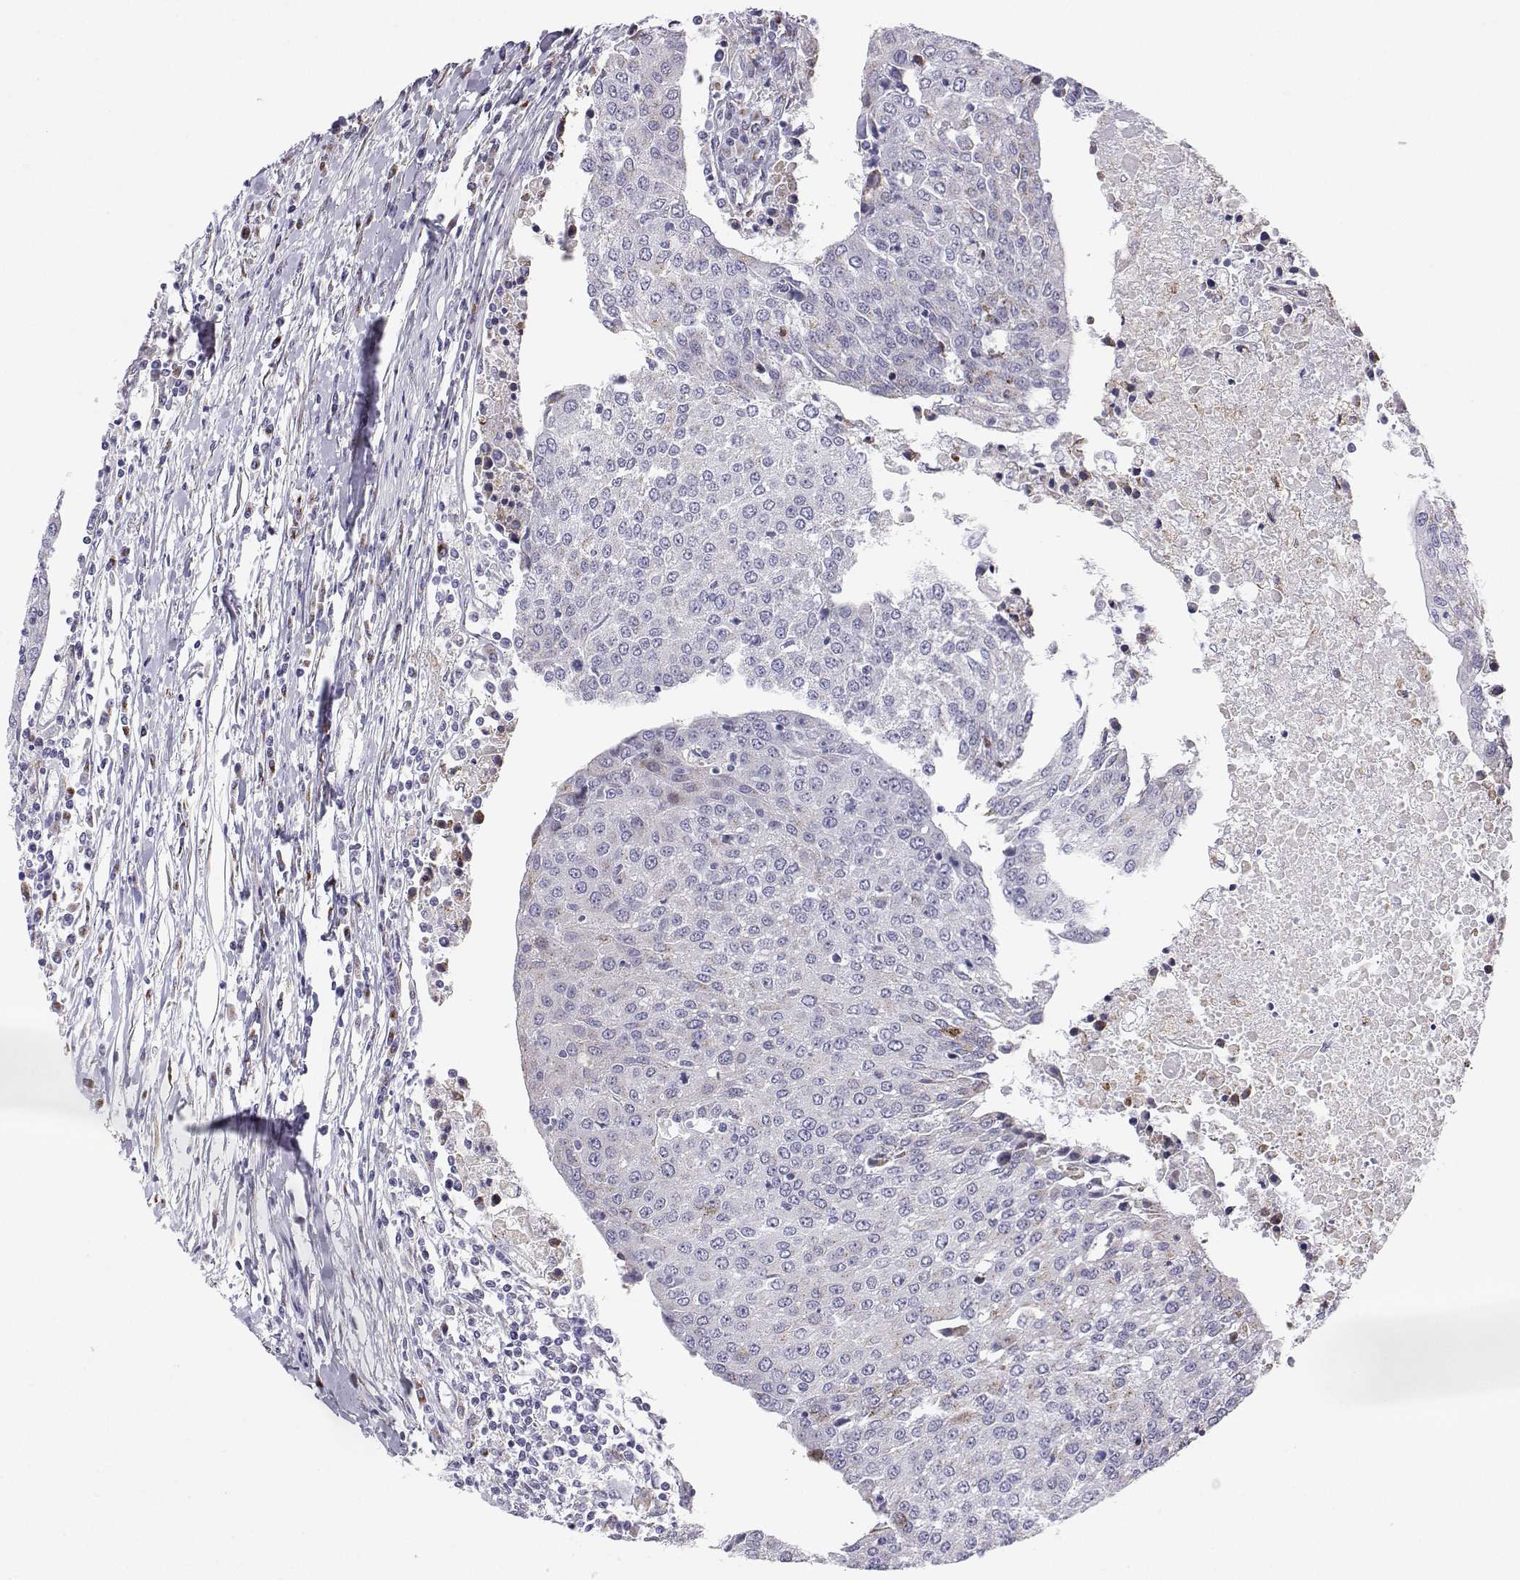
{"staining": {"intensity": "negative", "quantity": "none", "location": "none"}, "tissue": "urothelial cancer", "cell_type": "Tumor cells", "image_type": "cancer", "snomed": [{"axis": "morphology", "description": "Urothelial carcinoma, High grade"}, {"axis": "topography", "description": "Urinary bladder"}], "caption": "There is no significant expression in tumor cells of urothelial carcinoma (high-grade).", "gene": "STARD13", "patient": {"sex": "female", "age": 85}}